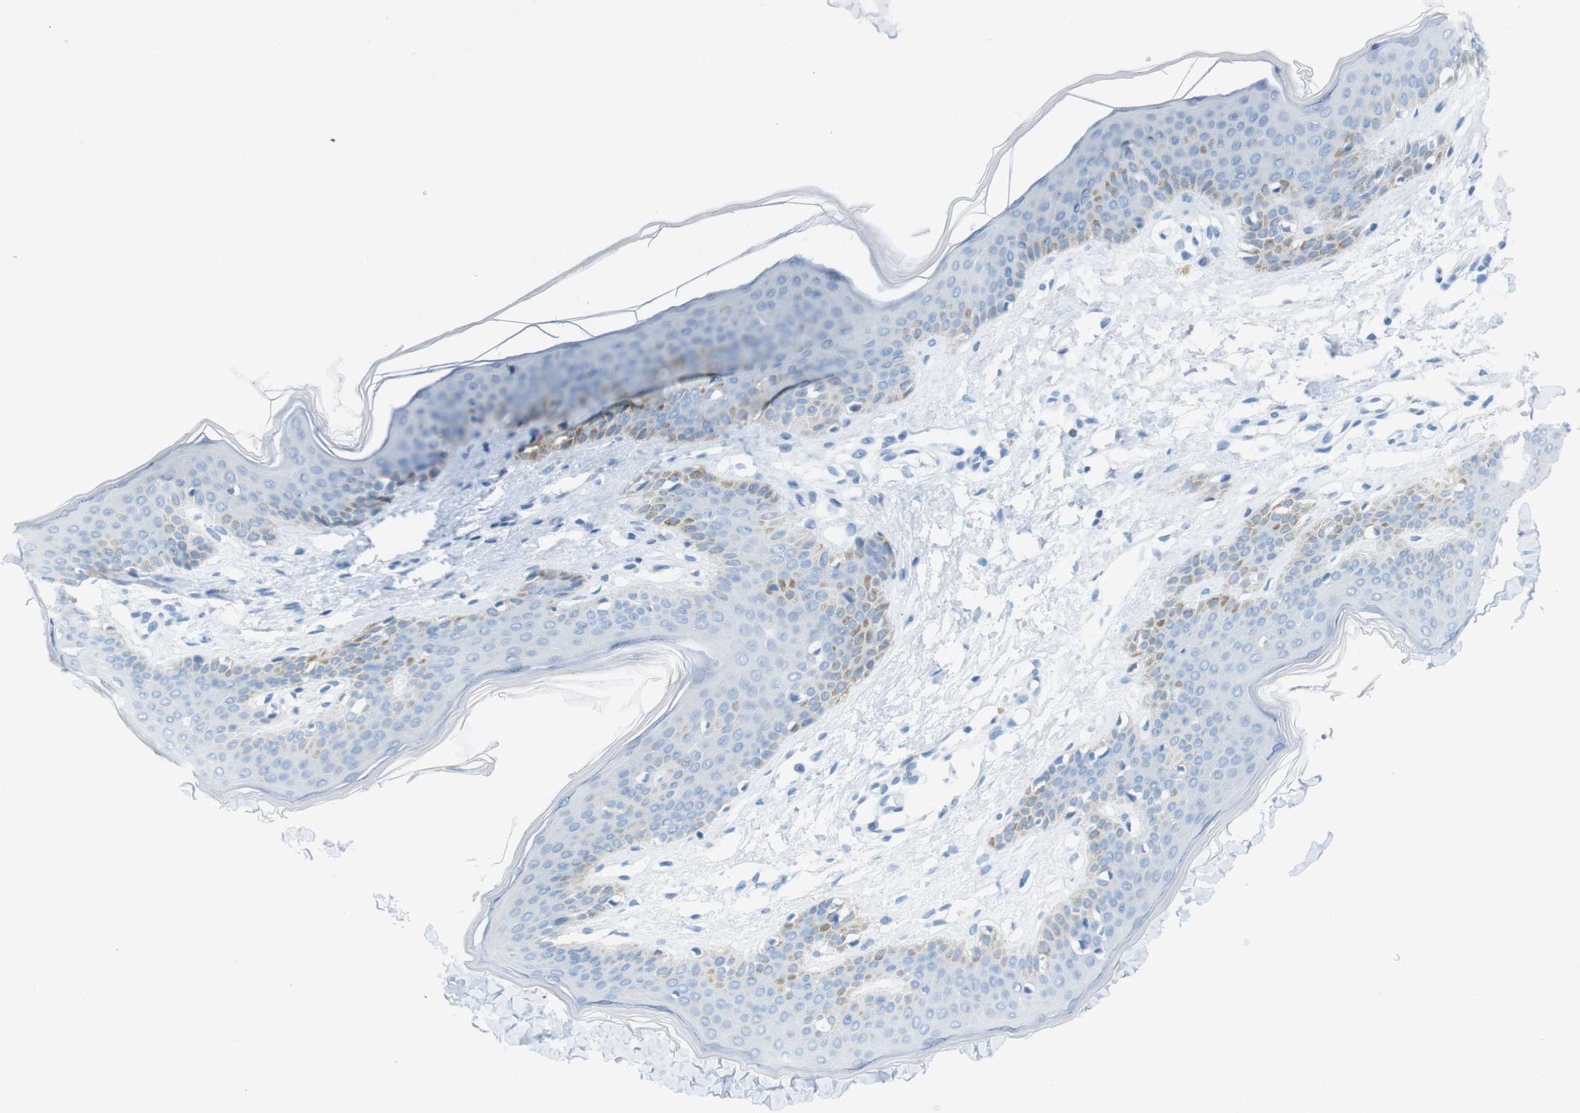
{"staining": {"intensity": "negative", "quantity": "none", "location": "none"}, "tissue": "skin", "cell_type": "Fibroblasts", "image_type": "normal", "snomed": [{"axis": "morphology", "description": "Normal tissue, NOS"}, {"axis": "topography", "description": "Skin"}], "caption": "An image of skin stained for a protein demonstrates no brown staining in fibroblasts.", "gene": "OPN1SW", "patient": {"sex": "female", "age": 17}}